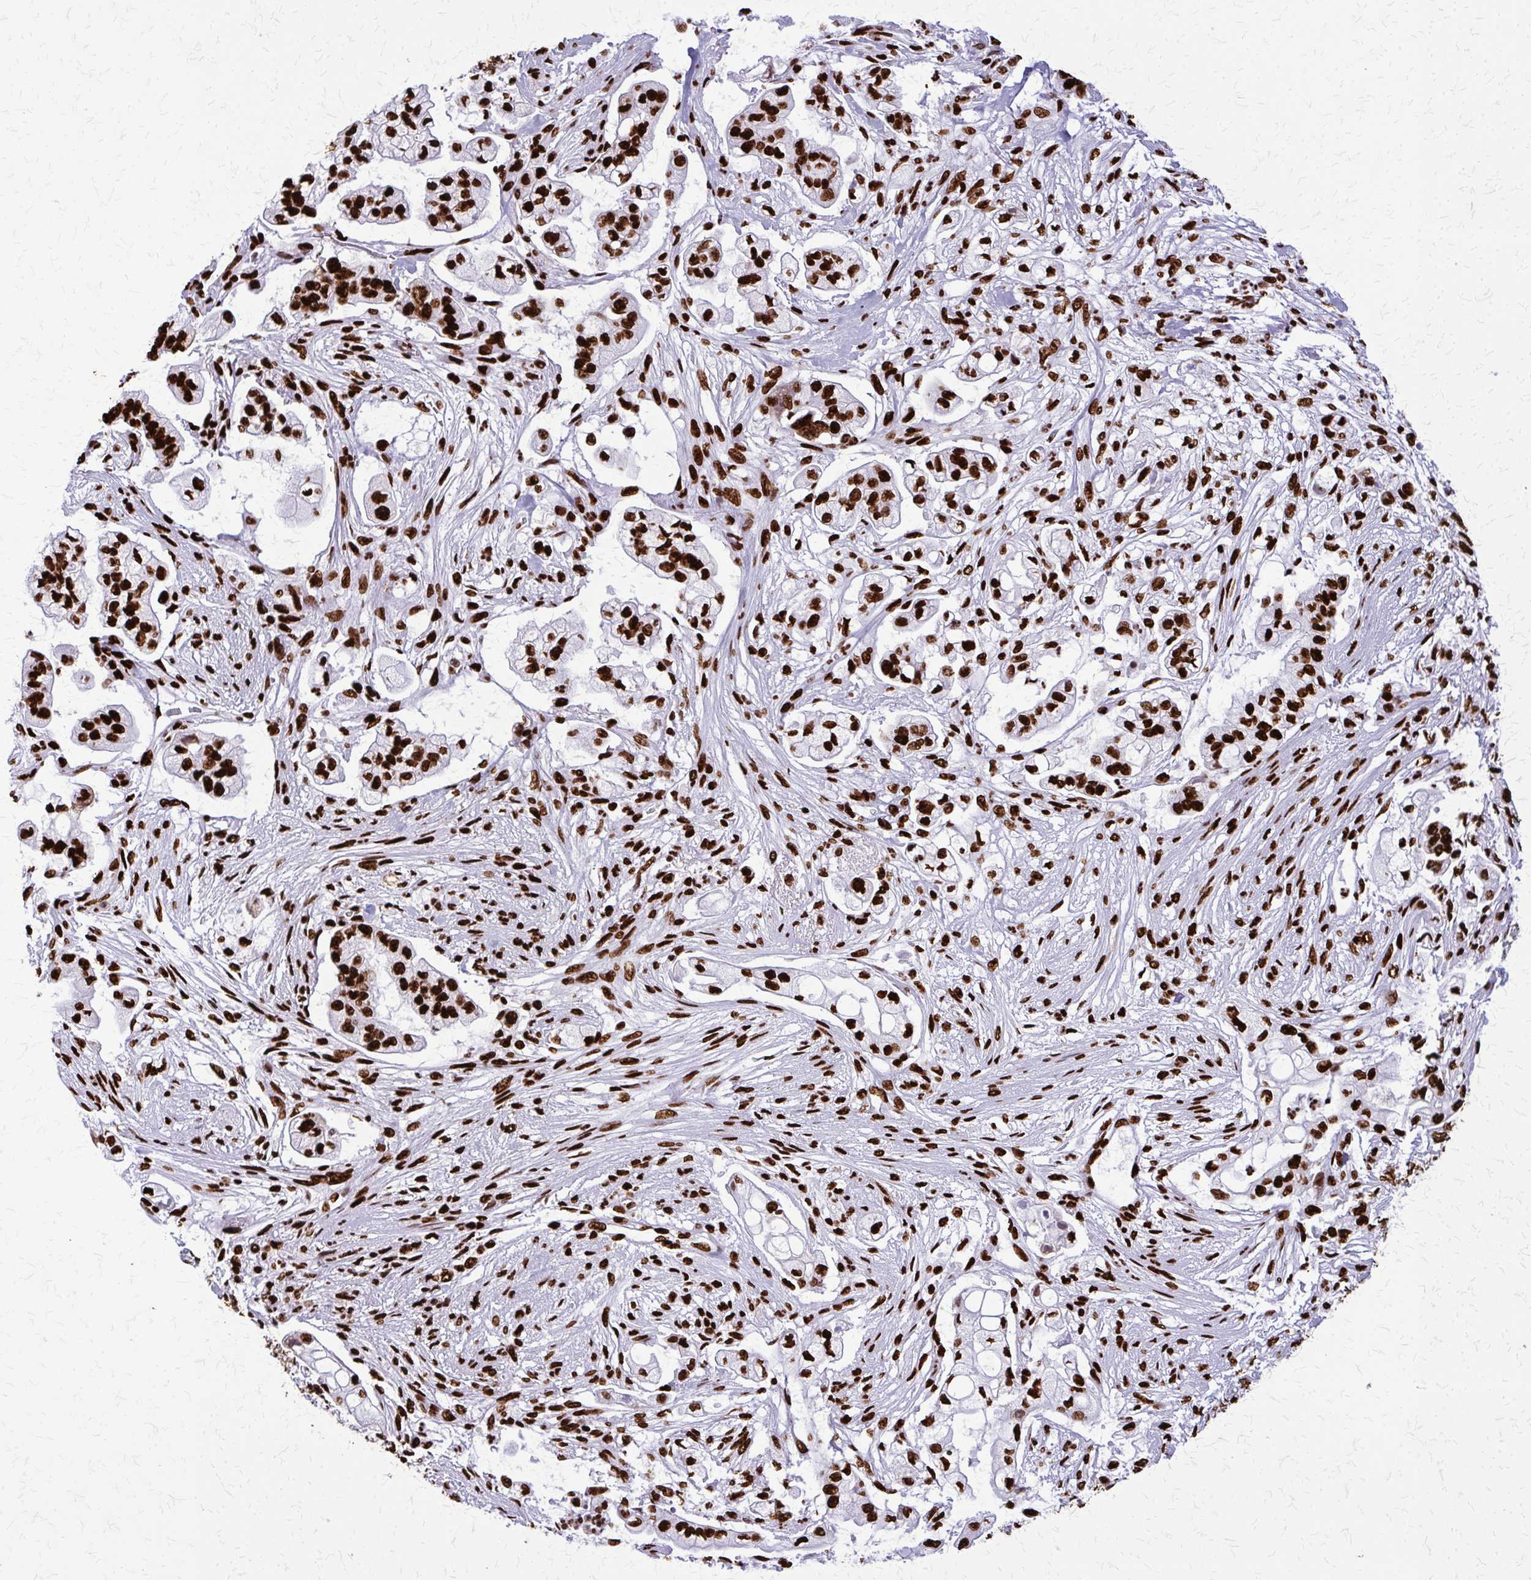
{"staining": {"intensity": "strong", "quantity": ">75%", "location": "nuclear"}, "tissue": "pancreatic cancer", "cell_type": "Tumor cells", "image_type": "cancer", "snomed": [{"axis": "morphology", "description": "Adenocarcinoma, NOS"}, {"axis": "topography", "description": "Pancreas"}], "caption": "A brown stain labels strong nuclear expression of a protein in pancreatic adenocarcinoma tumor cells. (DAB (3,3'-diaminobenzidine) IHC with brightfield microscopy, high magnification).", "gene": "SFPQ", "patient": {"sex": "female", "age": 69}}